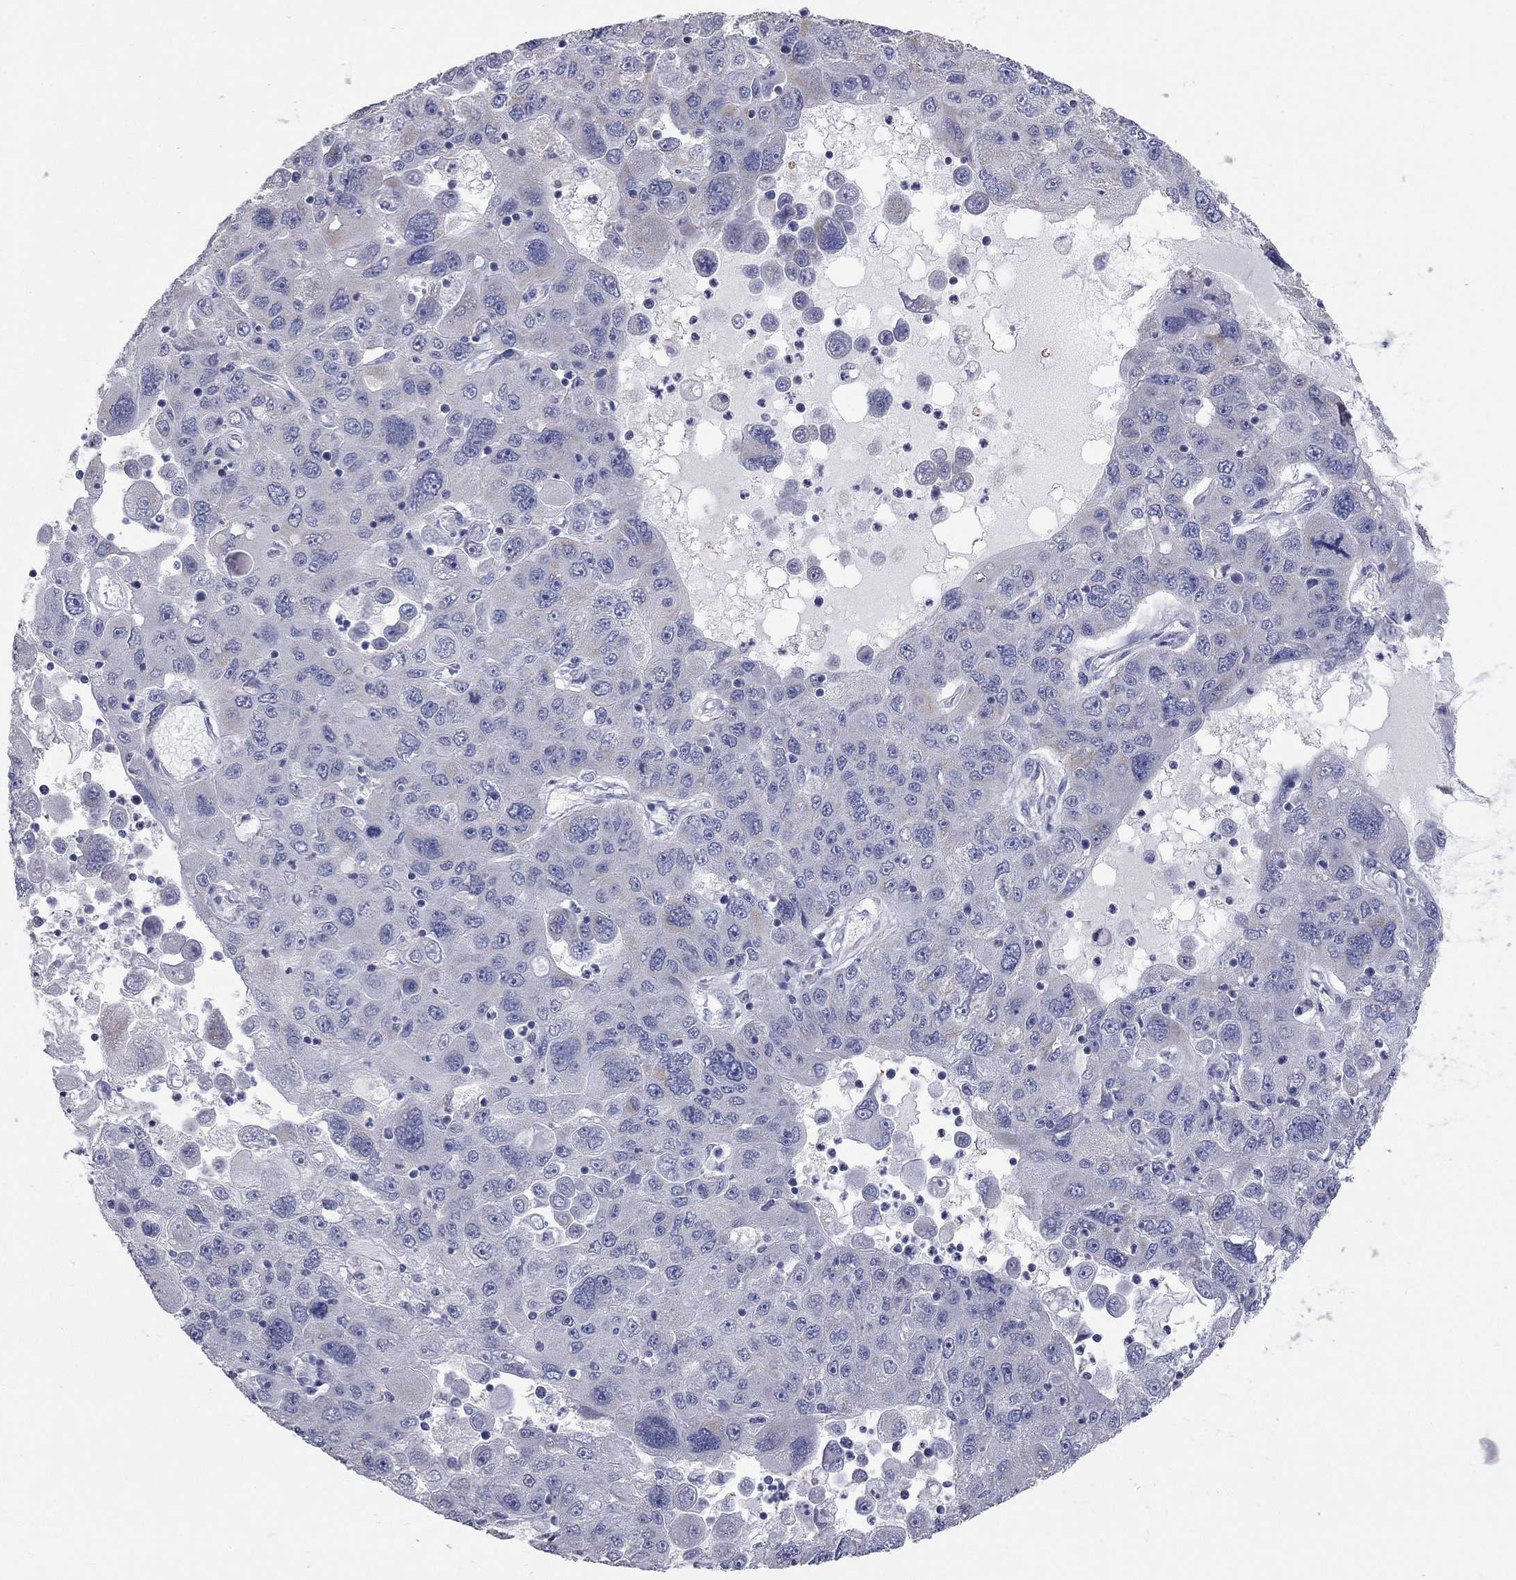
{"staining": {"intensity": "negative", "quantity": "none", "location": "none"}, "tissue": "stomach cancer", "cell_type": "Tumor cells", "image_type": "cancer", "snomed": [{"axis": "morphology", "description": "Adenocarcinoma, NOS"}, {"axis": "topography", "description": "Stomach"}], "caption": "This is an IHC image of human stomach adenocarcinoma. There is no expression in tumor cells.", "gene": "CFAP161", "patient": {"sex": "male", "age": 56}}